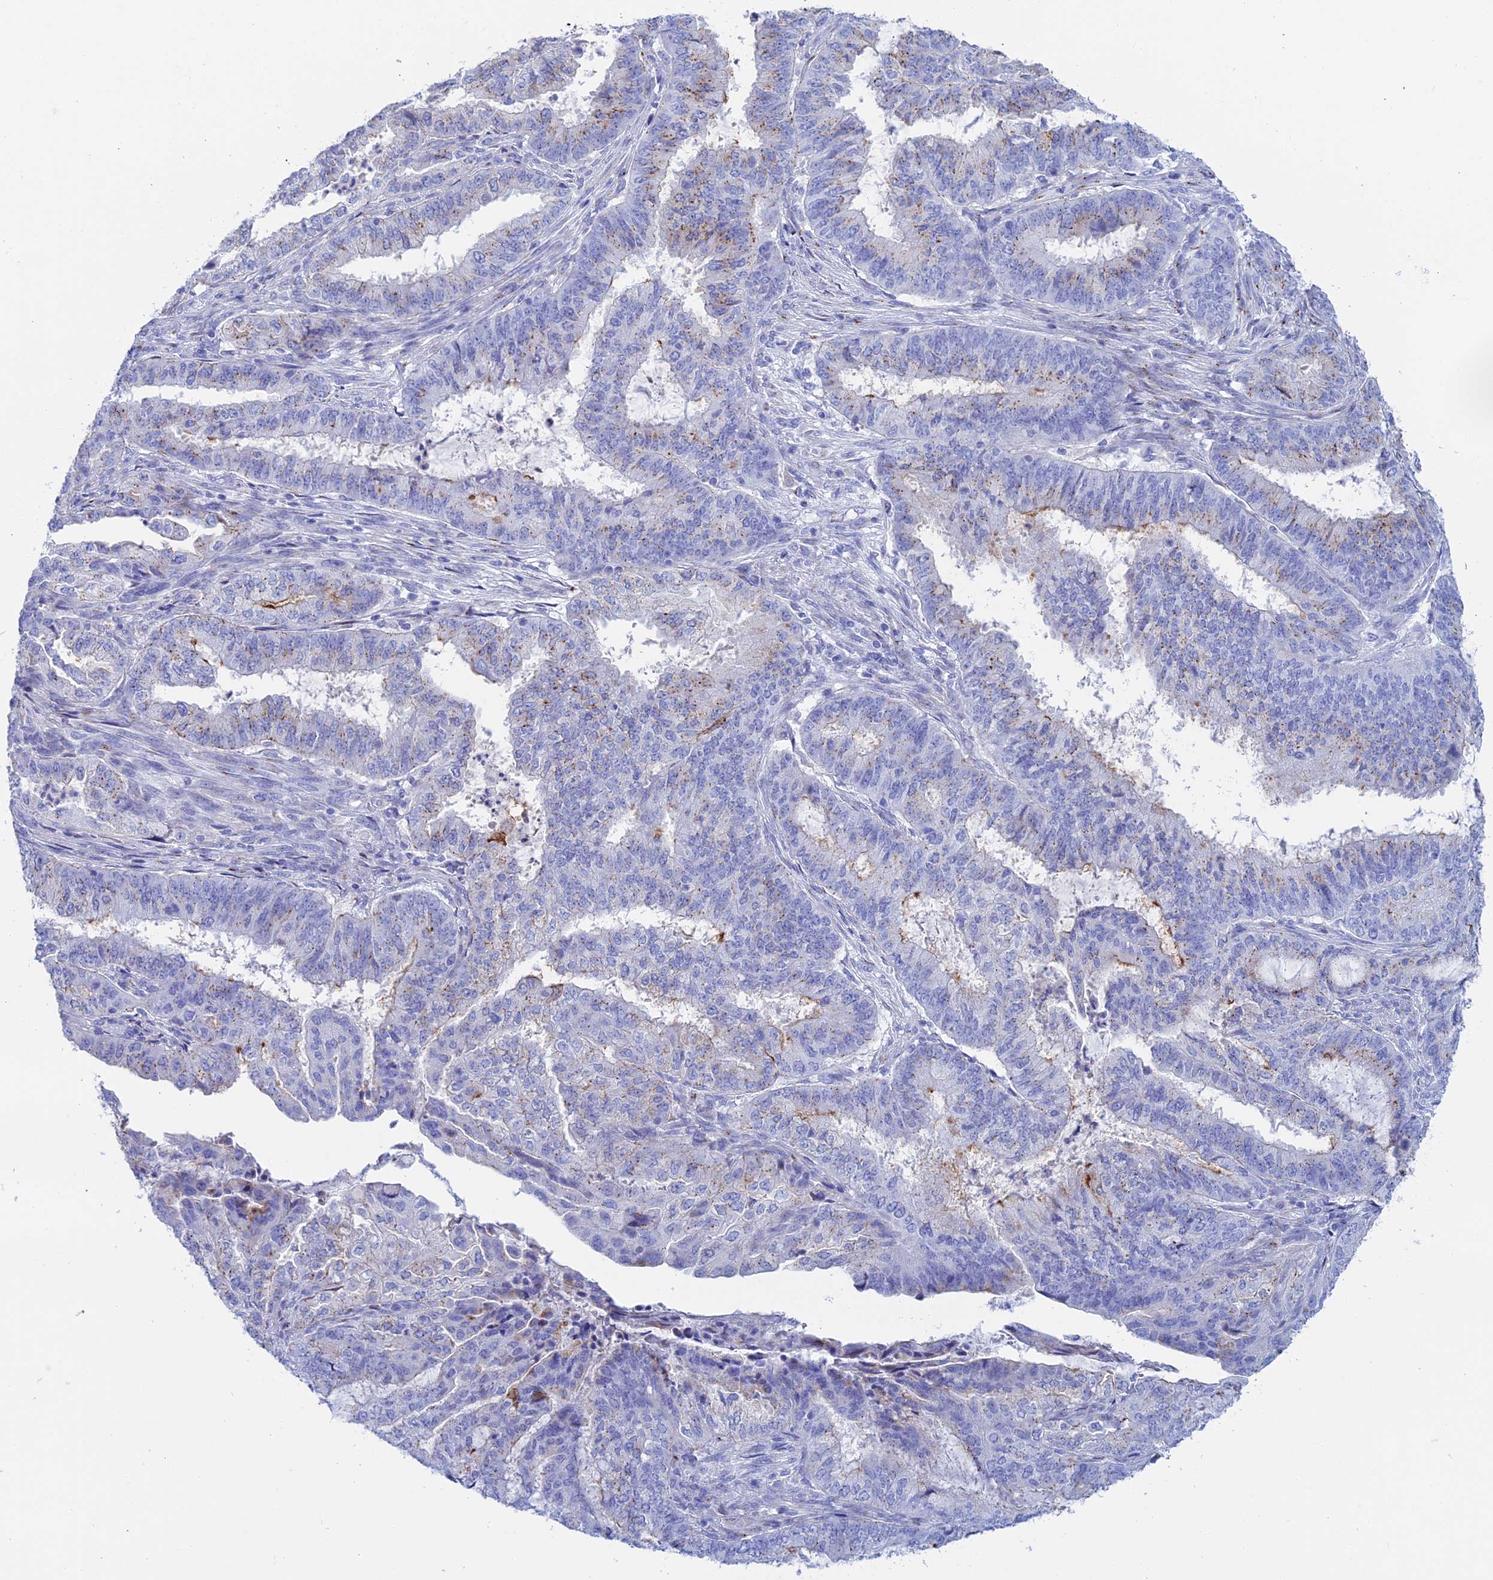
{"staining": {"intensity": "moderate", "quantity": "<25%", "location": "cytoplasmic/membranous"}, "tissue": "endometrial cancer", "cell_type": "Tumor cells", "image_type": "cancer", "snomed": [{"axis": "morphology", "description": "Adenocarcinoma, NOS"}, {"axis": "topography", "description": "Endometrium"}], "caption": "Moderate cytoplasmic/membranous protein expression is appreciated in approximately <25% of tumor cells in endometrial adenocarcinoma.", "gene": "ERICH4", "patient": {"sex": "female", "age": 51}}